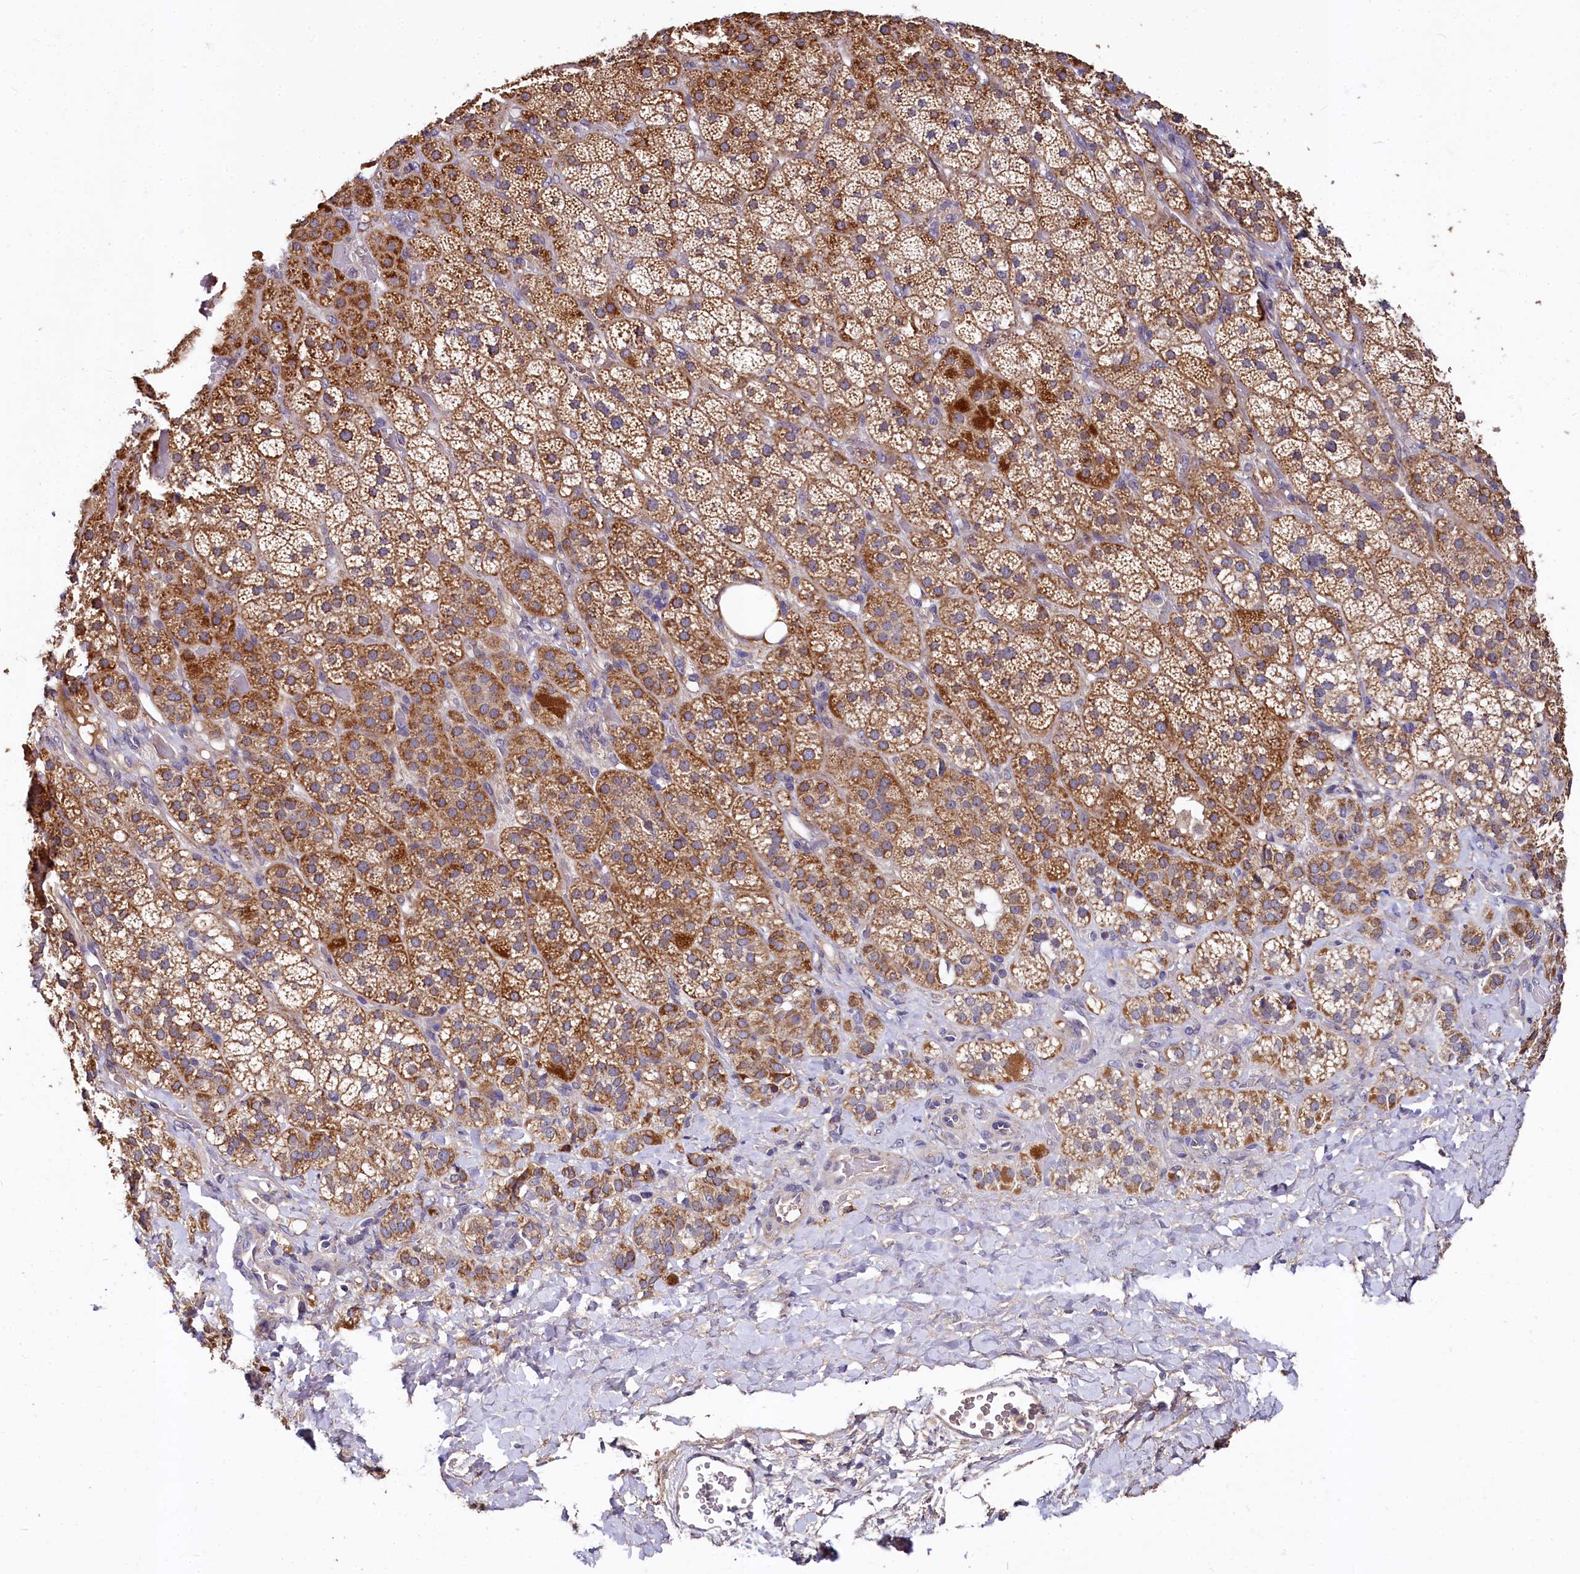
{"staining": {"intensity": "strong", "quantity": ">75%", "location": "cytoplasmic/membranous"}, "tissue": "adrenal gland", "cell_type": "Glandular cells", "image_type": "normal", "snomed": [{"axis": "morphology", "description": "Normal tissue, NOS"}, {"axis": "topography", "description": "Adrenal gland"}], "caption": "Immunohistochemistry (IHC) of unremarkable human adrenal gland exhibits high levels of strong cytoplasmic/membranous expression in approximately >75% of glandular cells. The protein of interest is stained brown, and the nuclei are stained in blue (DAB (3,3'-diaminobenzidine) IHC with brightfield microscopy, high magnification).", "gene": "SPRYD3", "patient": {"sex": "male", "age": 57}}